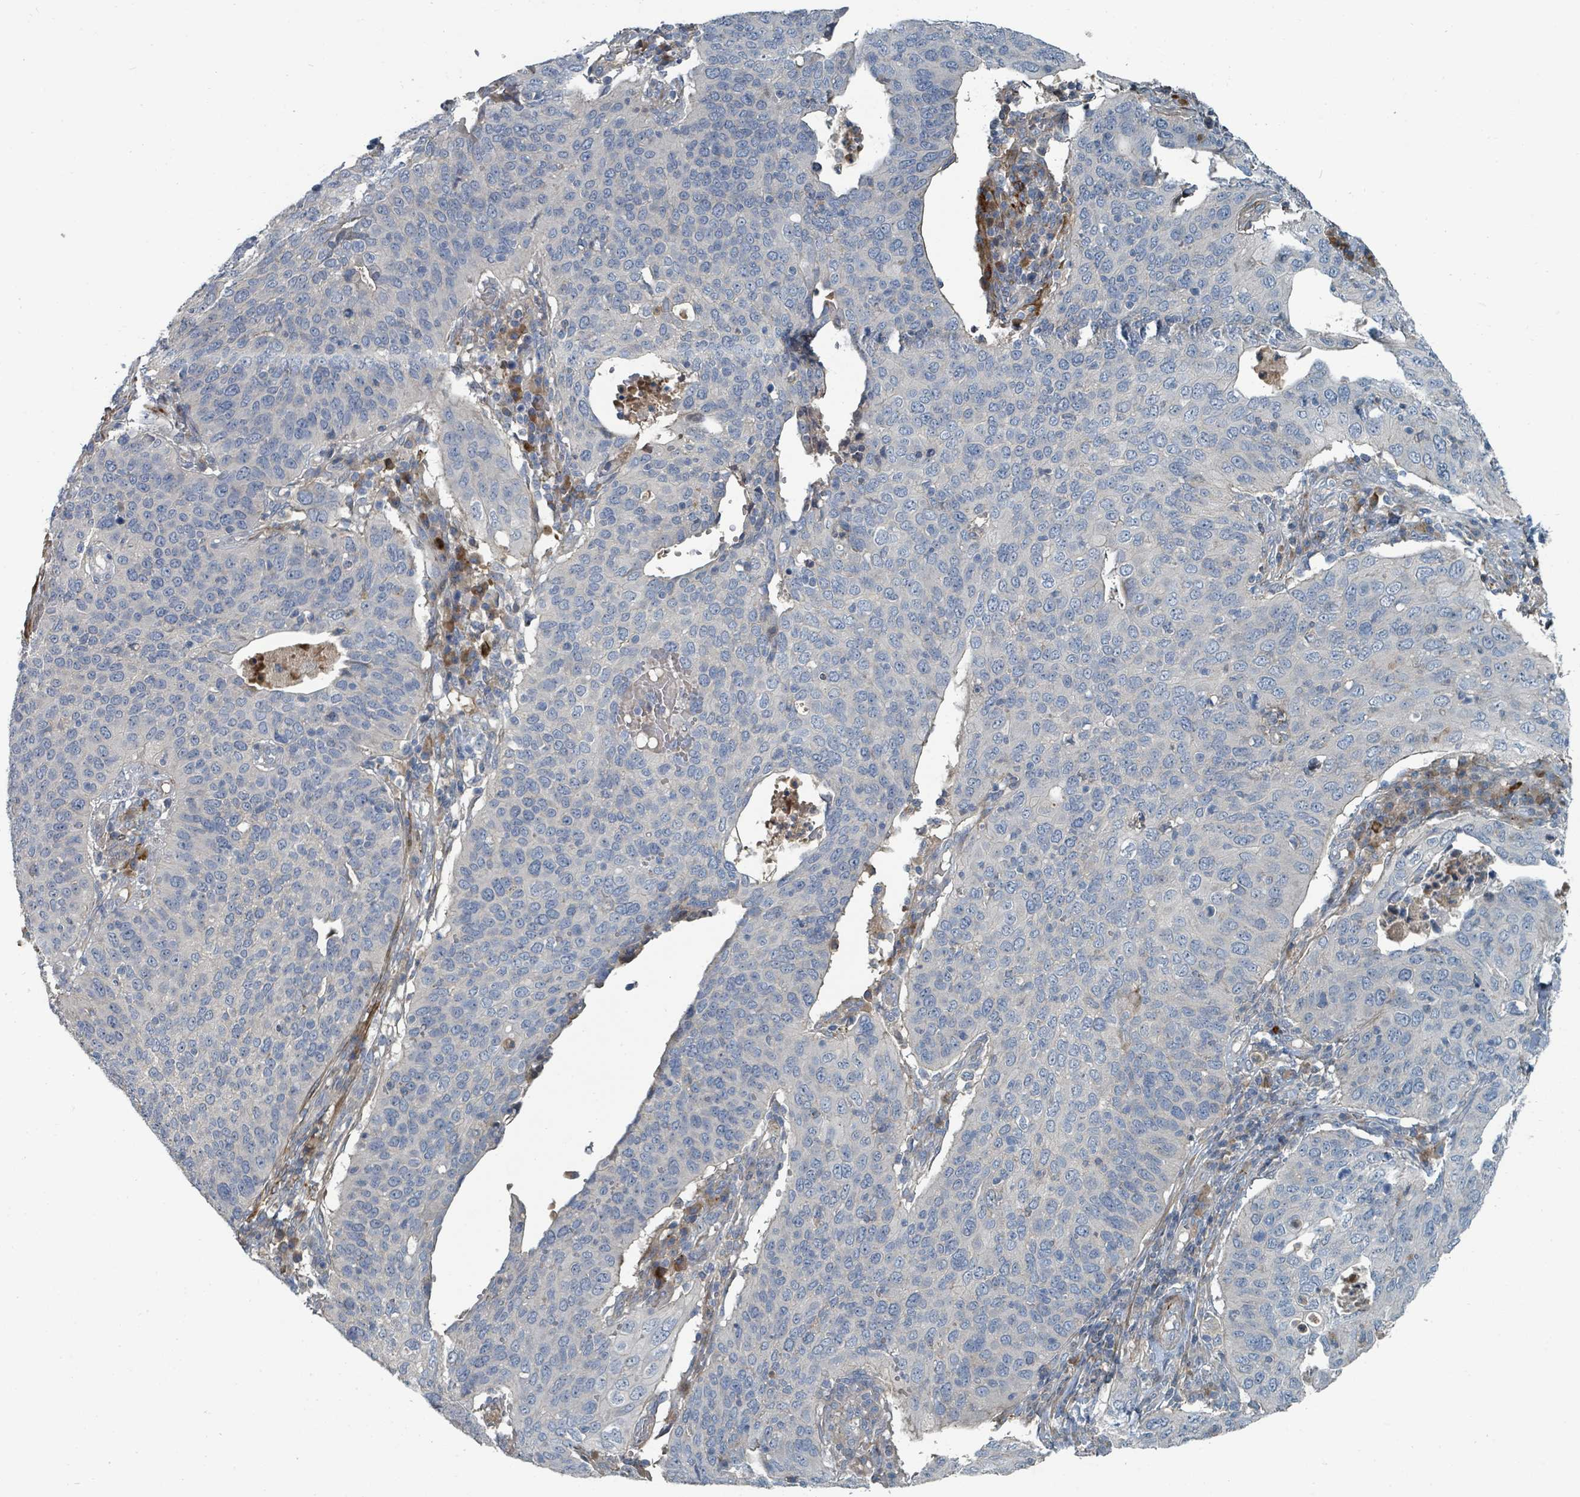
{"staining": {"intensity": "negative", "quantity": "none", "location": "none"}, "tissue": "cervical cancer", "cell_type": "Tumor cells", "image_type": "cancer", "snomed": [{"axis": "morphology", "description": "Squamous cell carcinoma, NOS"}, {"axis": "topography", "description": "Cervix"}], "caption": "Tumor cells are negative for brown protein staining in cervical squamous cell carcinoma.", "gene": "SLC44A5", "patient": {"sex": "female", "age": 36}}